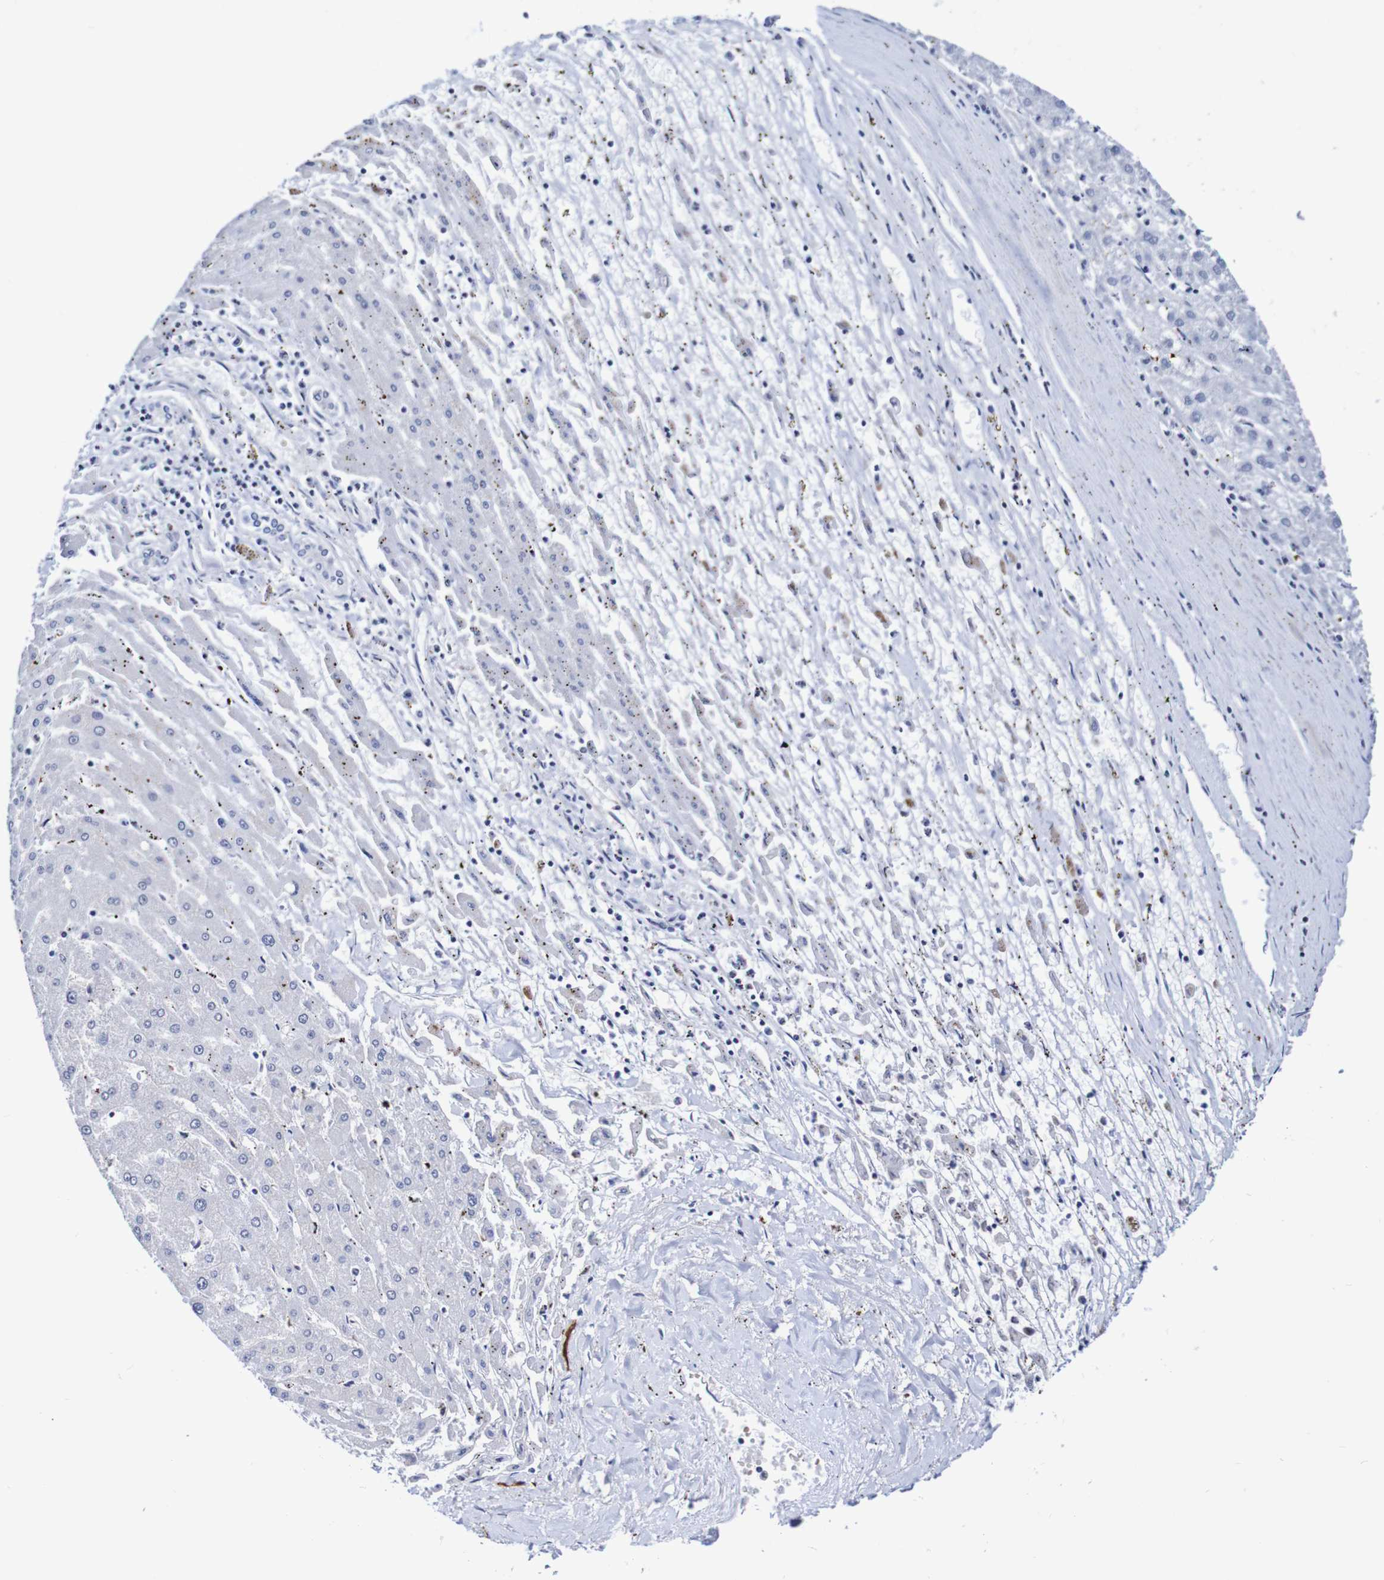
{"staining": {"intensity": "negative", "quantity": "none", "location": "none"}, "tissue": "liver cancer", "cell_type": "Tumor cells", "image_type": "cancer", "snomed": [{"axis": "morphology", "description": "Carcinoma, Hepatocellular, NOS"}, {"axis": "topography", "description": "Liver"}], "caption": "This is an IHC photomicrograph of liver cancer. There is no positivity in tumor cells.", "gene": "SEZ6", "patient": {"sex": "male", "age": 72}}